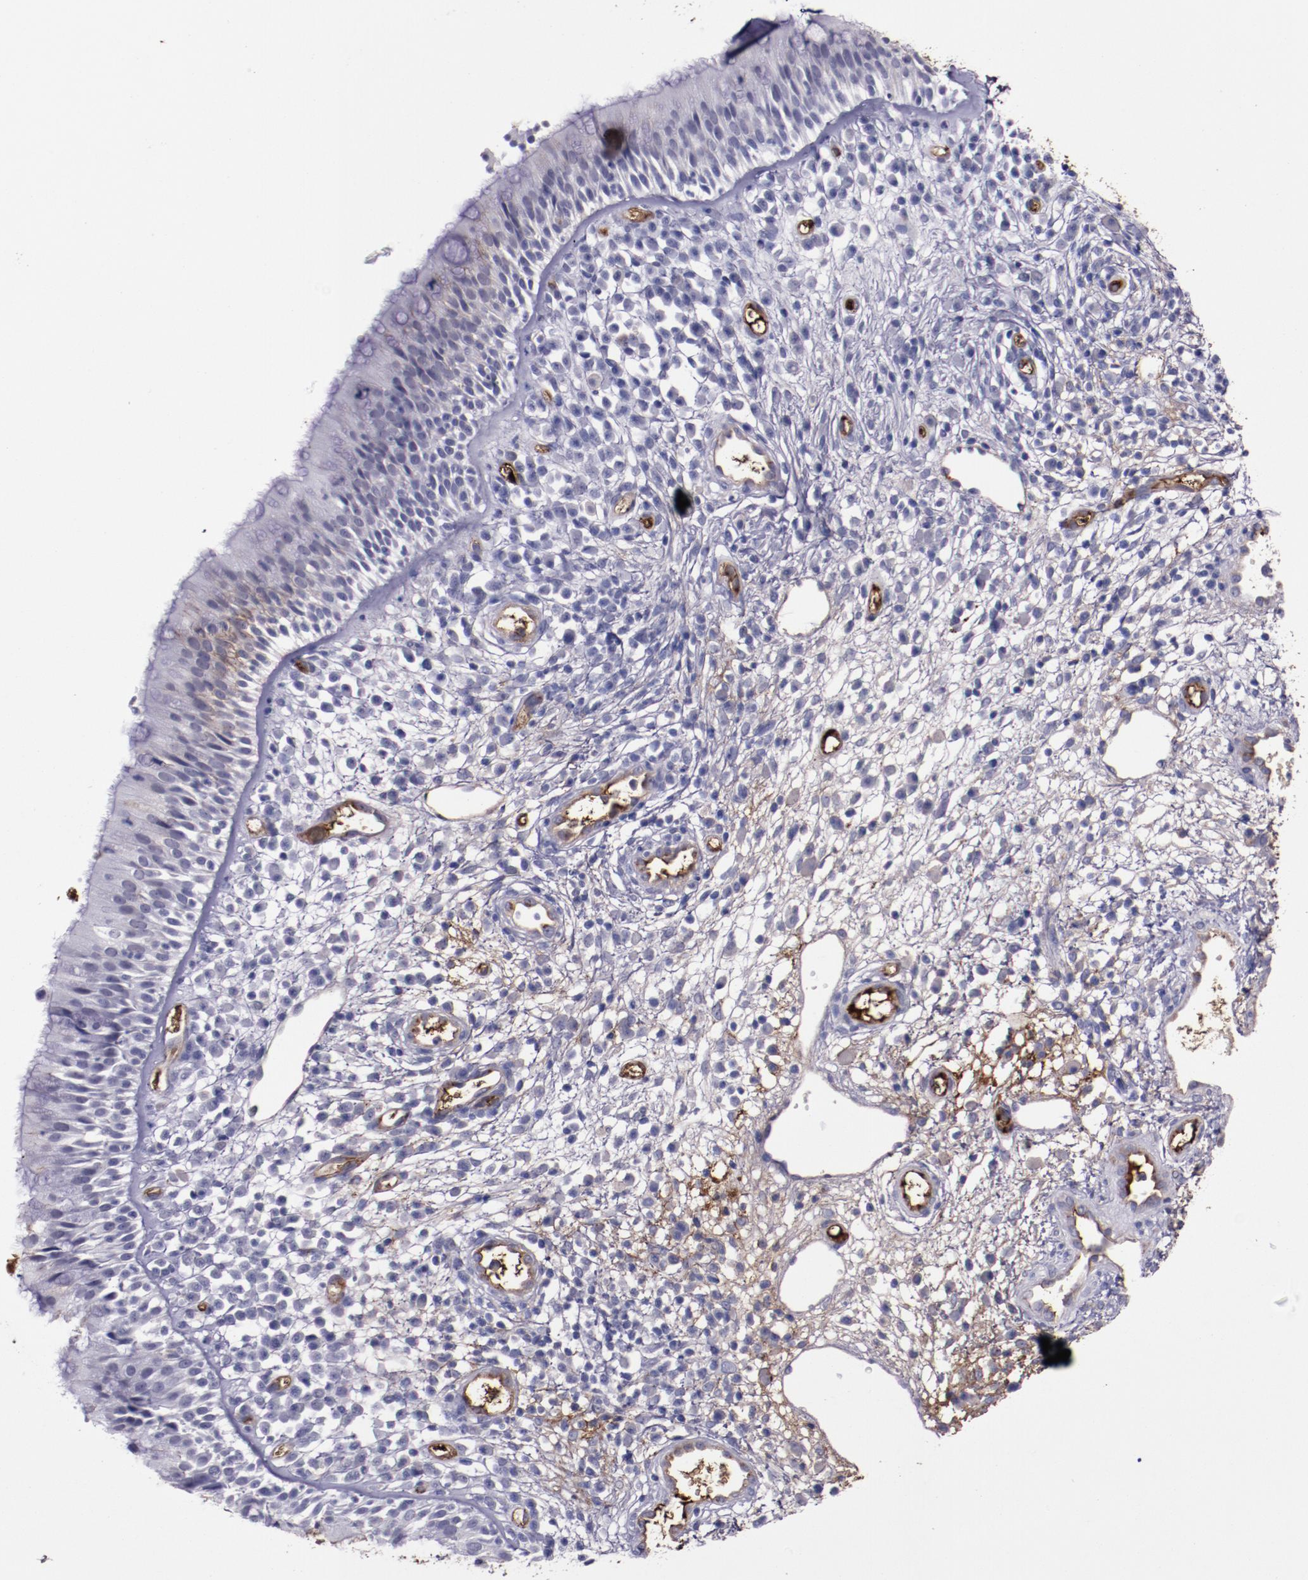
{"staining": {"intensity": "weak", "quantity": "<25%", "location": "cytoplasmic/membranous"}, "tissue": "nasopharynx", "cell_type": "Respiratory epithelial cells", "image_type": "normal", "snomed": [{"axis": "morphology", "description": "Normal tissue, NOS"}, {"axis": "morphology", "description": "Inflammation, NOS"}, {"axis": "morphology", "description": "Malignant melanoma, Metastatic site"}, {"axis": "topography", "description": "Nasopharynx"}], "caption": "The micrograph reveals no staining of respiratory epithelial cells in benign nasopharynx.", "gene": "A2M", "patient": {"sex": "female", "age": 55}}